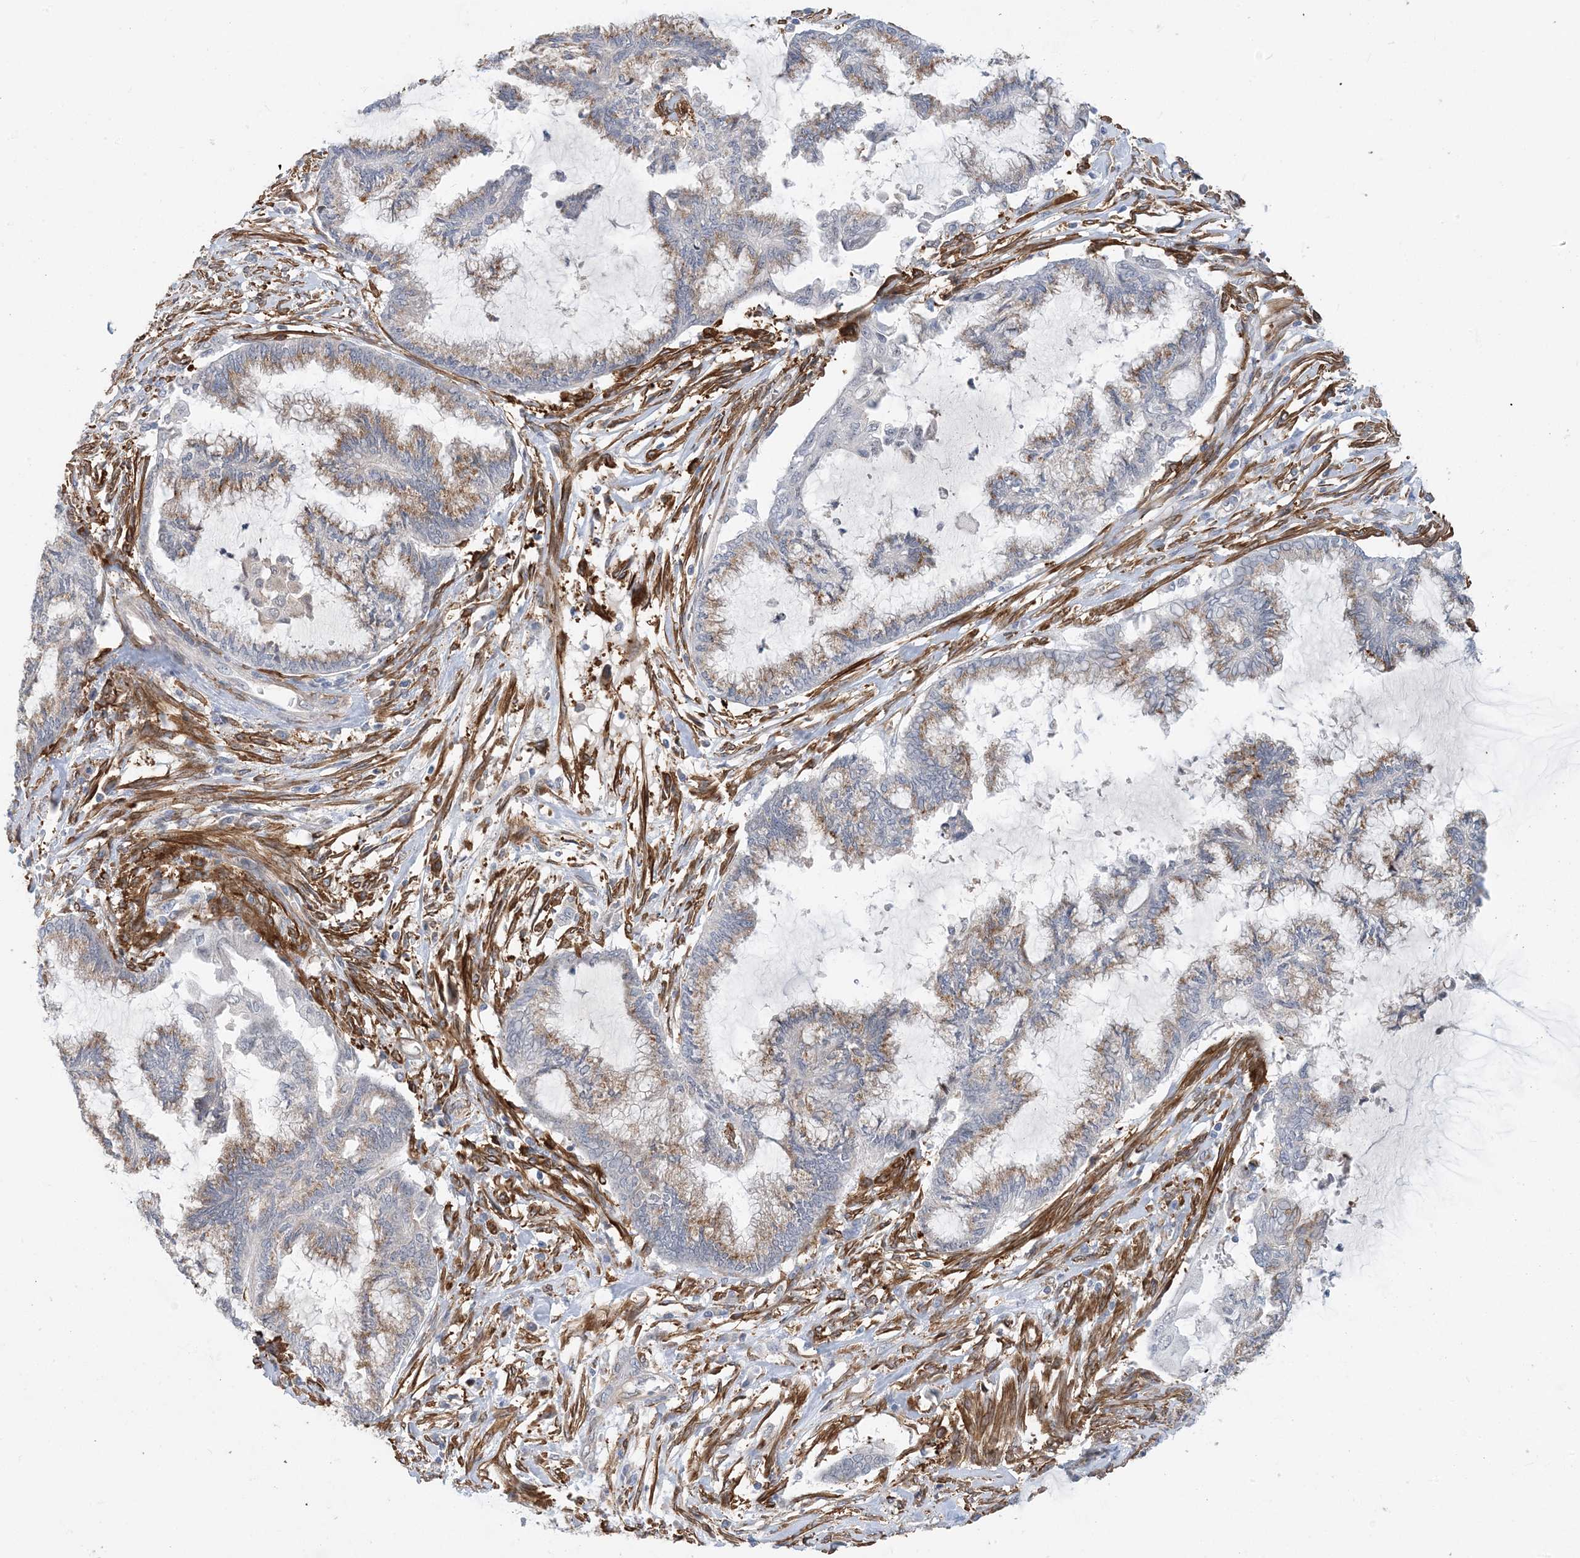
{"staining": {"intensity": "moderate", "quantity": ">75%", "location": "cytoplasmic/membranous"}, "tissue": "endometrial cancer", "cell_type": "Tumor cells", "image_type": "cancer", "snomed": [{"axis": "morphology", "description": "Adenocarcinoma, NOS"}, {"axis": "topography", "description": "Endometrium"}], "caption": "Immunohistochemistry (IHC) of endometrial cancer (adenocarcinoma) displays medium levels of moderate cytoplasmic/membranous staining in about >75% of tumor cells.", "gene": "EIF2A", "patient": {"sex": "female", "age": 86}}